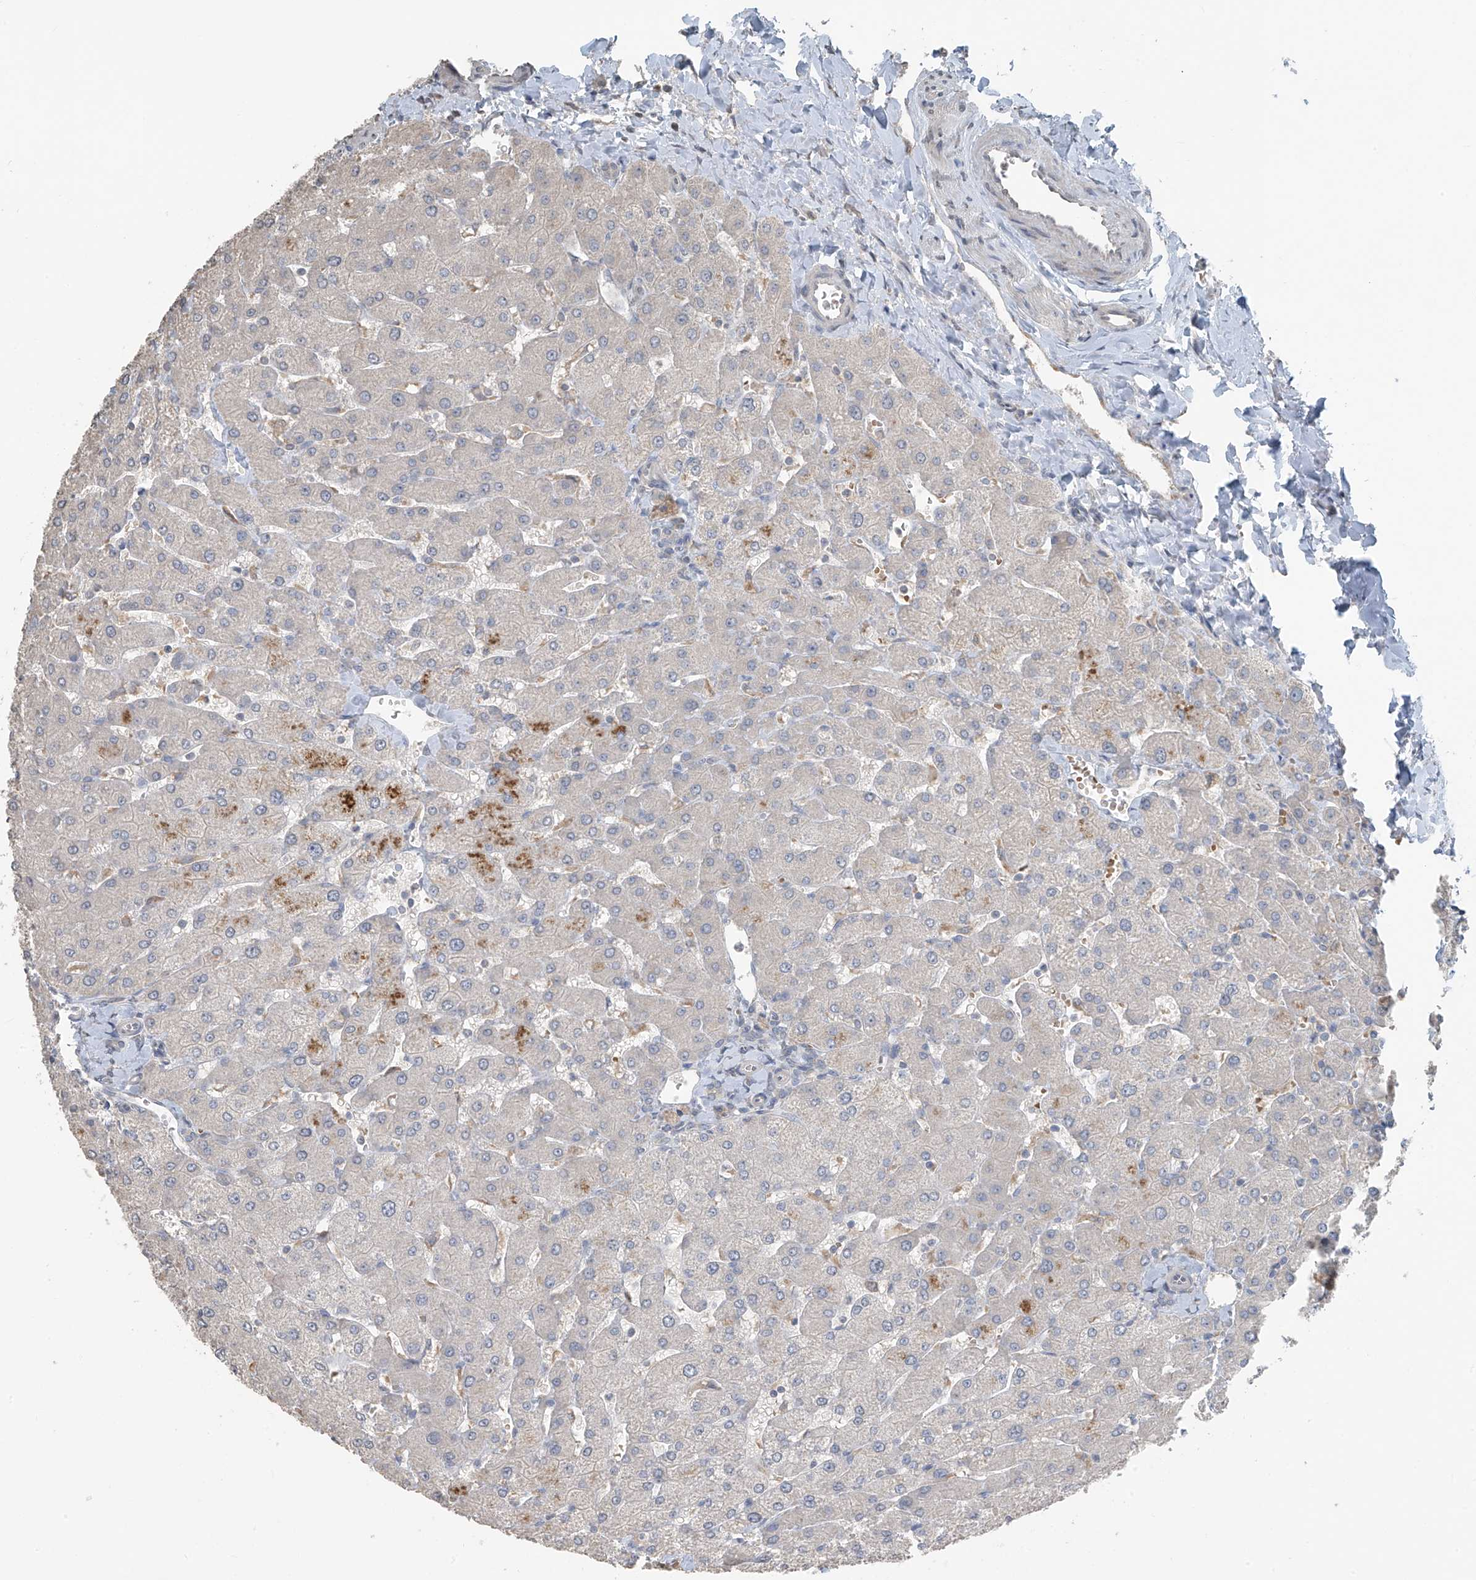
{"staining": {"intensity": "negative", "quantity": "none", "location": "none"}, "tissue": "liver", "cell_type": "Cholangiocytes", "image_type": "normal", "snomed": [{"axis": "morphology", "description": "Normal tissue, NOS"}, {"axis": "topography", "description": "Liver"}], "caption": "Immunohistochemistry of benign liver shows no expression in cholangiocytes. The staining is performed using DAB (3,3'-diaminobenzidine) brown chromogen with nuclei counter-stained in using hematoxylin.", "gene": "HOXA11", "patient": {"sex": "male", "age": 55}}